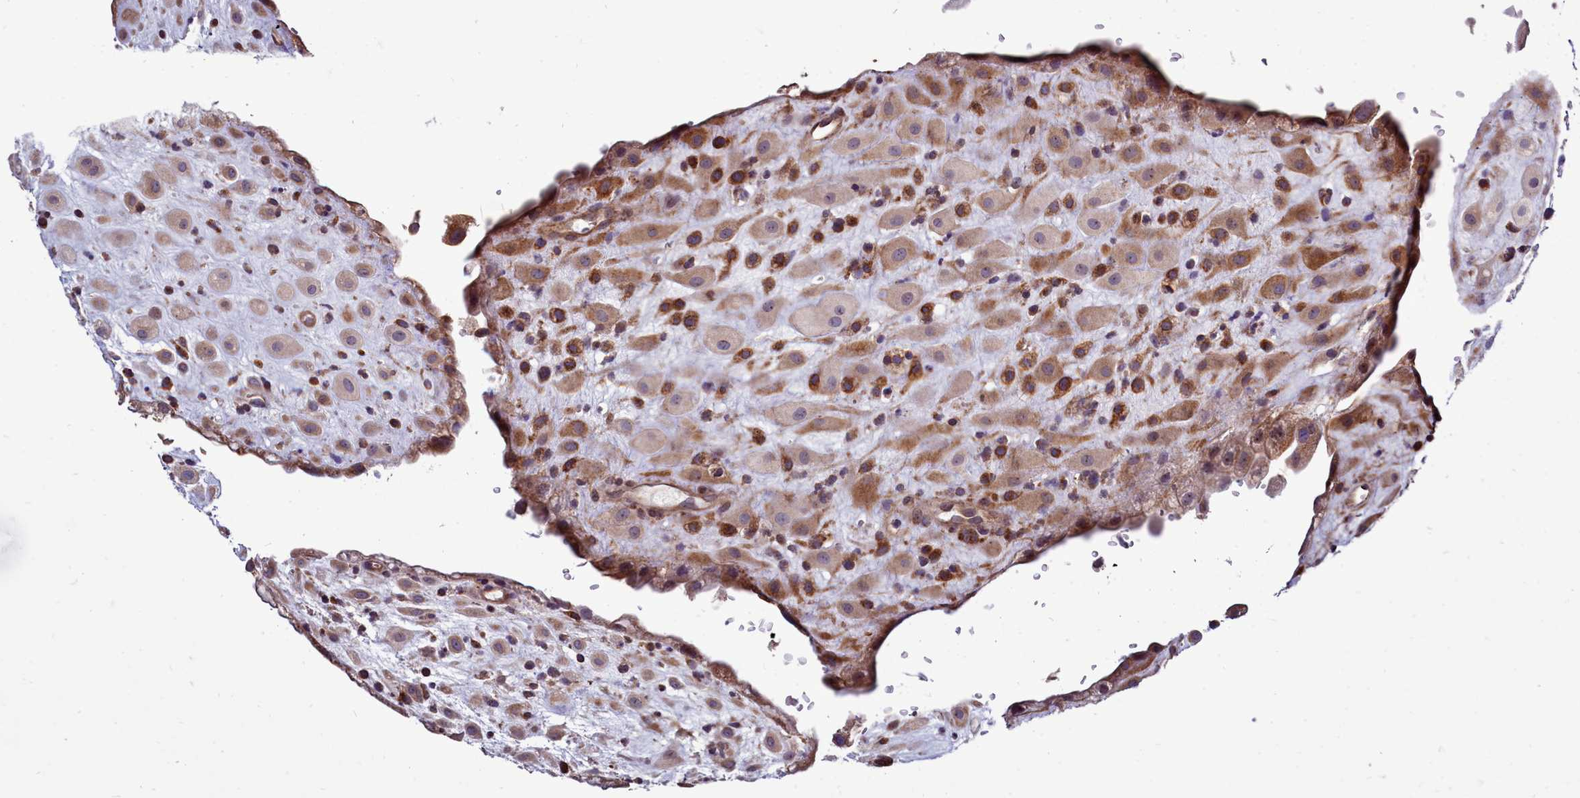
{"staining": {"intensity": "moderate", "quantity": ">75%", "location": "cytoplasmic/membranous"}, "tissue": "placenta", "cell_type": "Decidual cells", "image_type": "normal", "snomed": [{"axis": "morphology", "description": "Normal tissue, NOS"}, {"axis": "topography", "description": "Placenta"}], "caption": "Immunohistochemistry (IHC) photomicrograph of benign placenta stained for a protein (brown), which reveals medium levels of moderate cytoplasmic/membranous positivity in approximately >75% of decidual cells.", "gene": "RAPGEF4", "patient": {"sex": "female", "age": 35}}